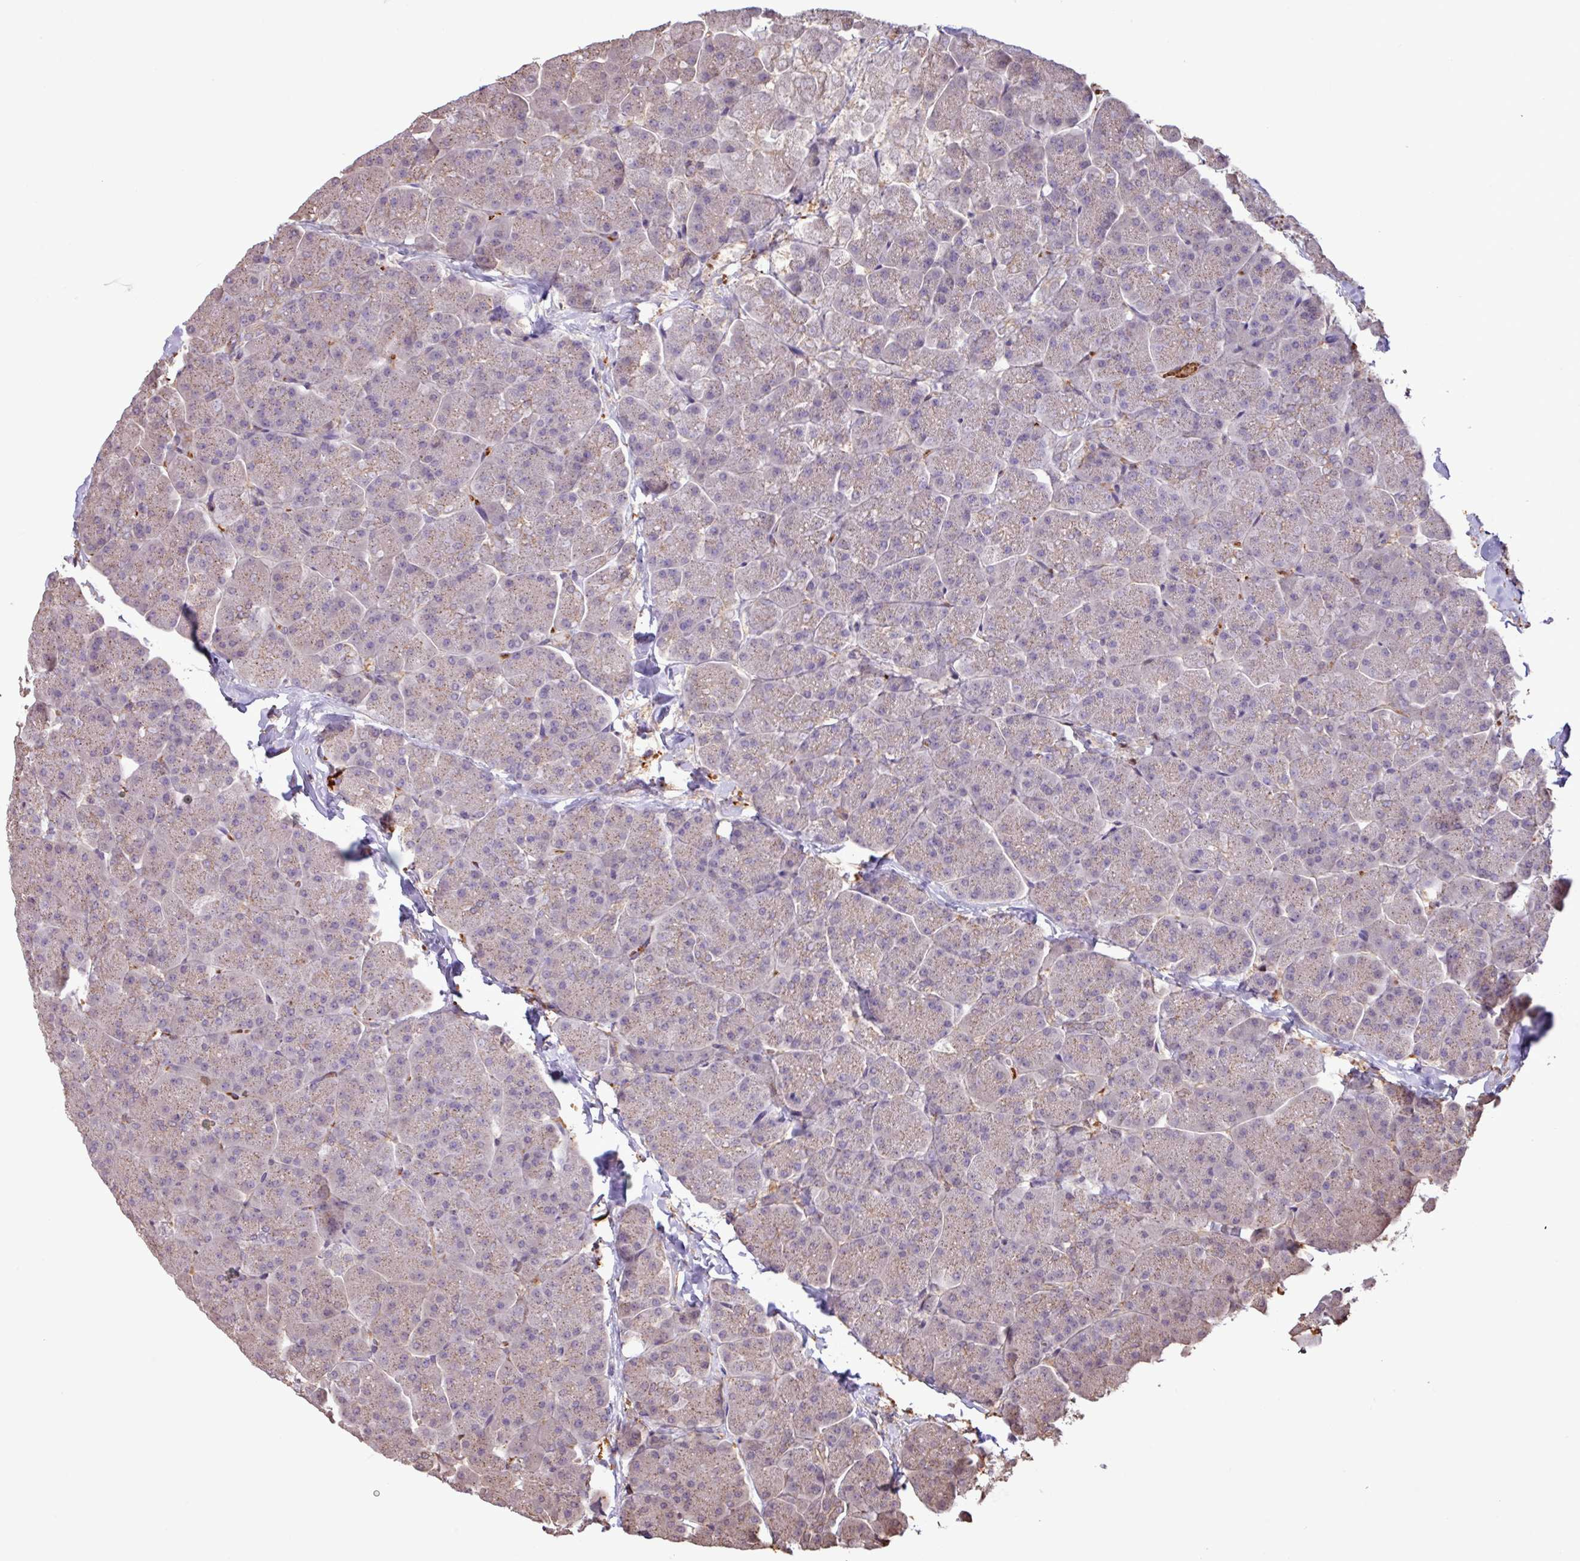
{"staining": {"intensity": "weak", "quantity": "25%-75%", "location": "cytoplasmic/membranous"}, "tissue": "pancreas", "cell_type": "Exocrine glandular cells", "image_type": "normal", "snomed": [{"axis": "morphology", "description": "Normal tissue, NOS"}, {"axis": "topography", "description": "Pancreas"}, {"axis": "topography", "description": "Peripheral nerve tissue"}], "caption": "This micrograph exhibits unremarkable pancreas stained with immunohistochemistry to label a protein in brown. The cytoplasmic/membranous of exocrine glandular cells show weak positivity for the protein. Nuclei are counter-stained blue.", "gene": "CHST11", "patient": {"sex": "male", "age": 54}}